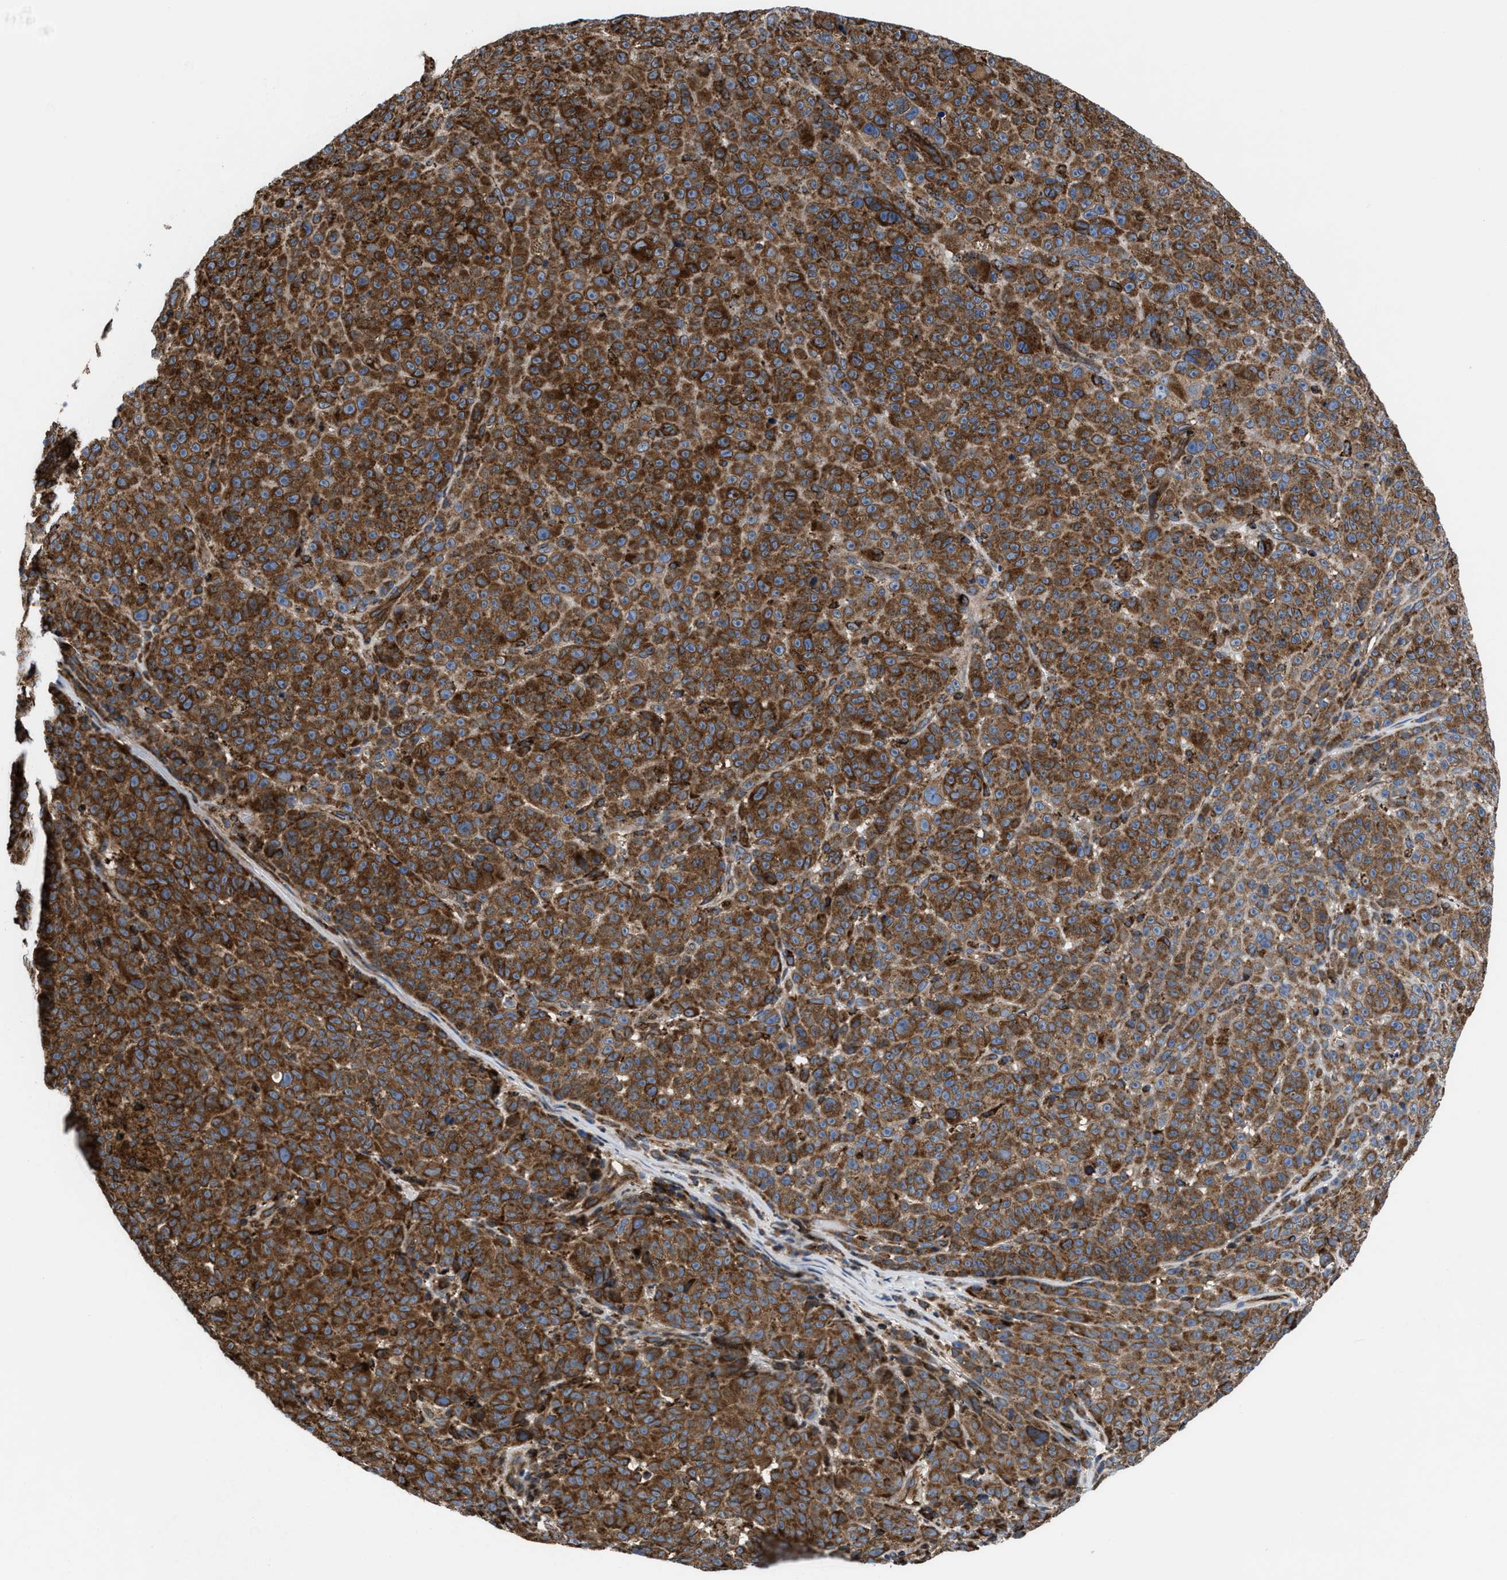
{"staining": {"intensity": "strong", "quantity": ">75%", "location": "cytoplasmic/membranous"}, "tissue": "melanoma", "cell_type": "Tumor cells", "image_type": "cancer", "snomed": [{"axis": "morphology", "description": "Malignant melanoma, NOS"}, {"axis": "topography", "description": "Skin"}], "caption": "A photomicrograph showing strong cytoplasmic/membranous staining in about >75% of tumor cells in melanoma, as visualized by brown immunohistochemical staining.", "gene": "PRR15L", "patient": {"sex": "female", "age": 82}}